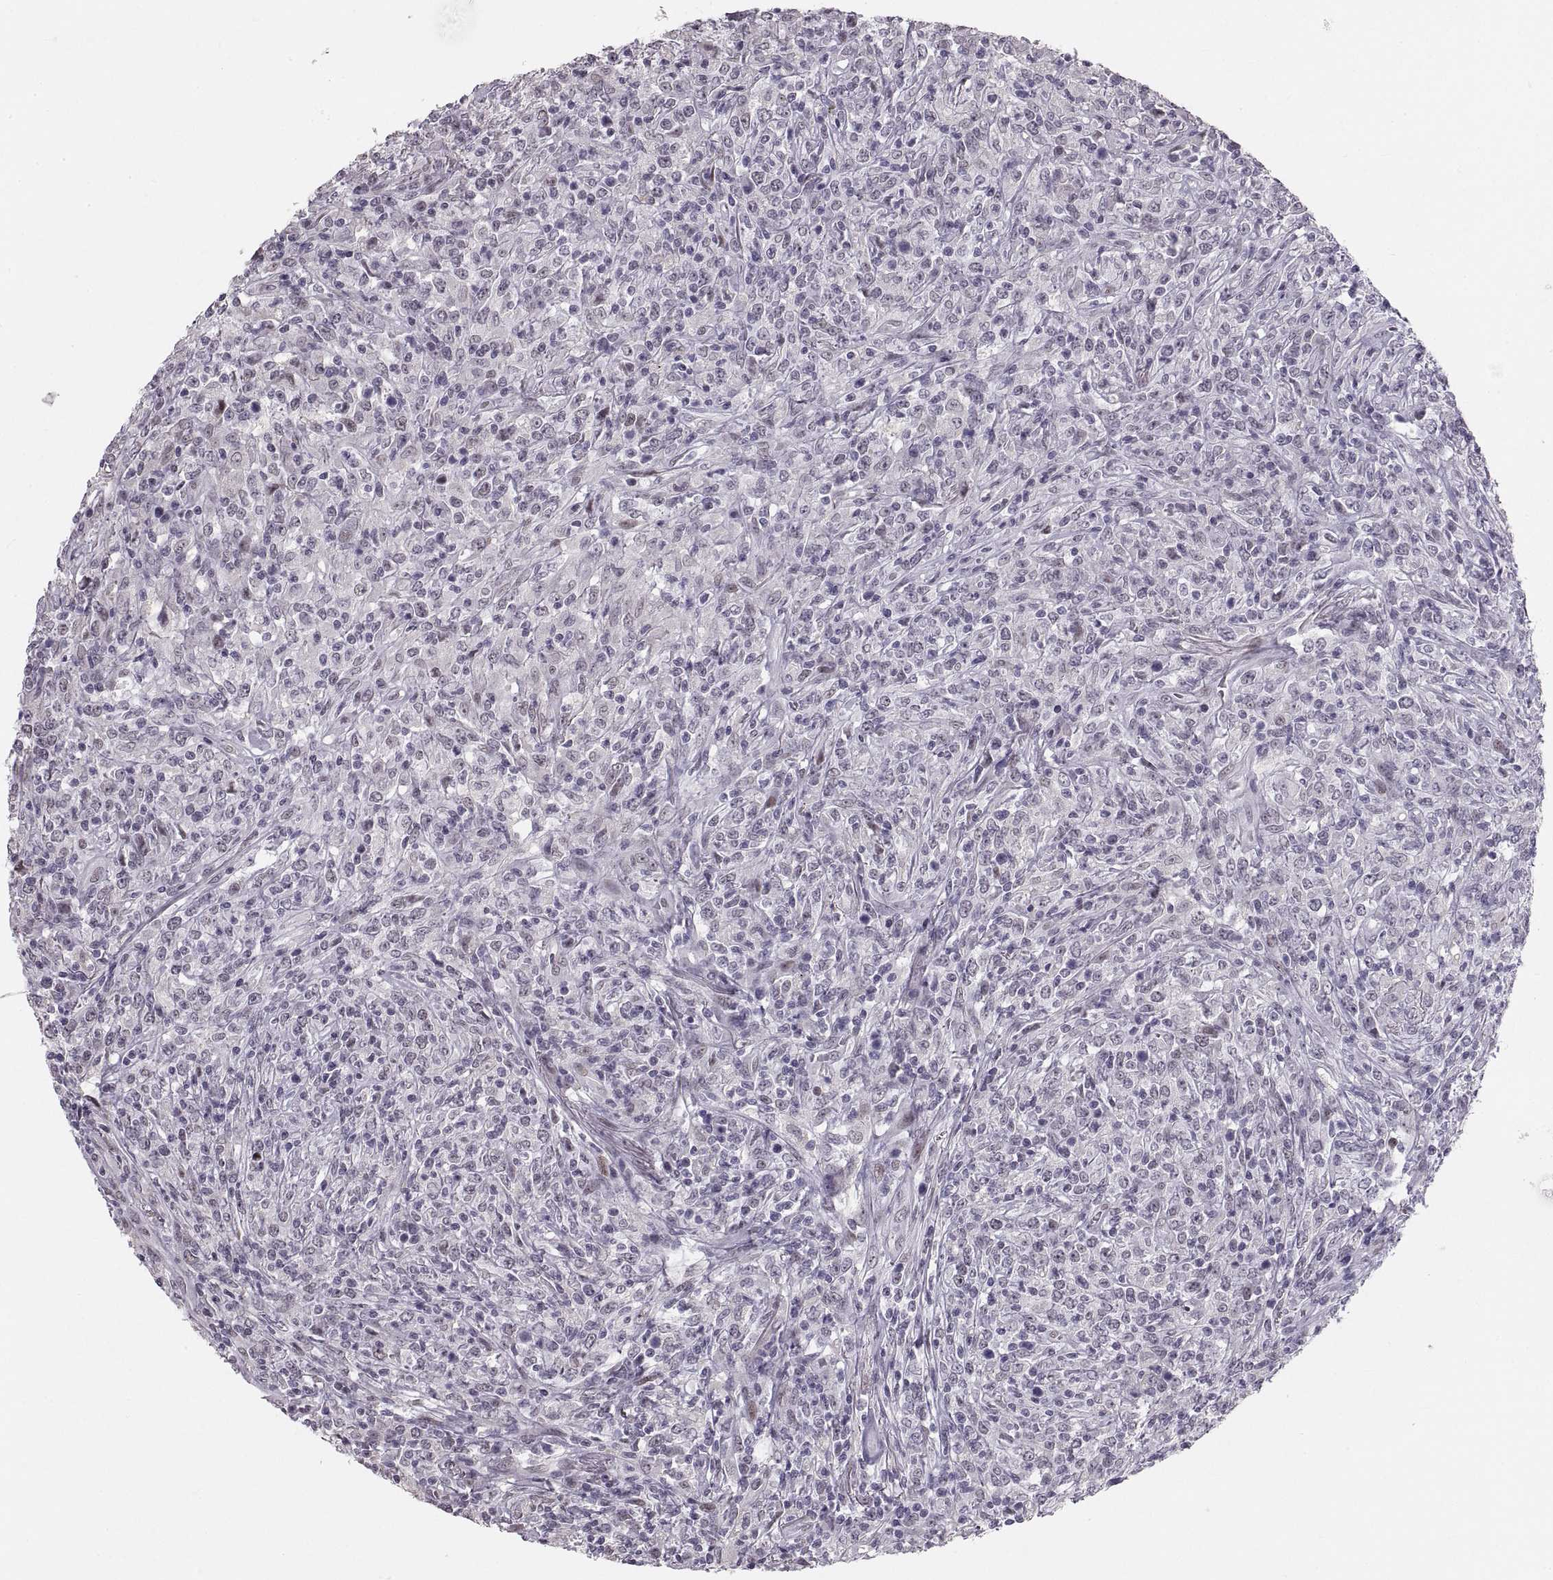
{"staining": {"intensity": "weak", "quantity": "25%-75%", "location": "nuclear"}, "tissue": "lymphoma", "cell_type": "Tumor cells", "image_type": "cancer", "snomed": [{"axis": "morphology", "description": "Malignant lymphoma, non-Hodgkin's type, High grade"}, {"axis": "topography", "description": "Lung"}], "caption": "Immunohistochemistry (DAB) staining of human lymphoma demonstrates weak nuclear protein staining in about 25%-75% of tumor cells.", "gene": "NANOS3", "patient": {"sex": "male", "age": 79}}